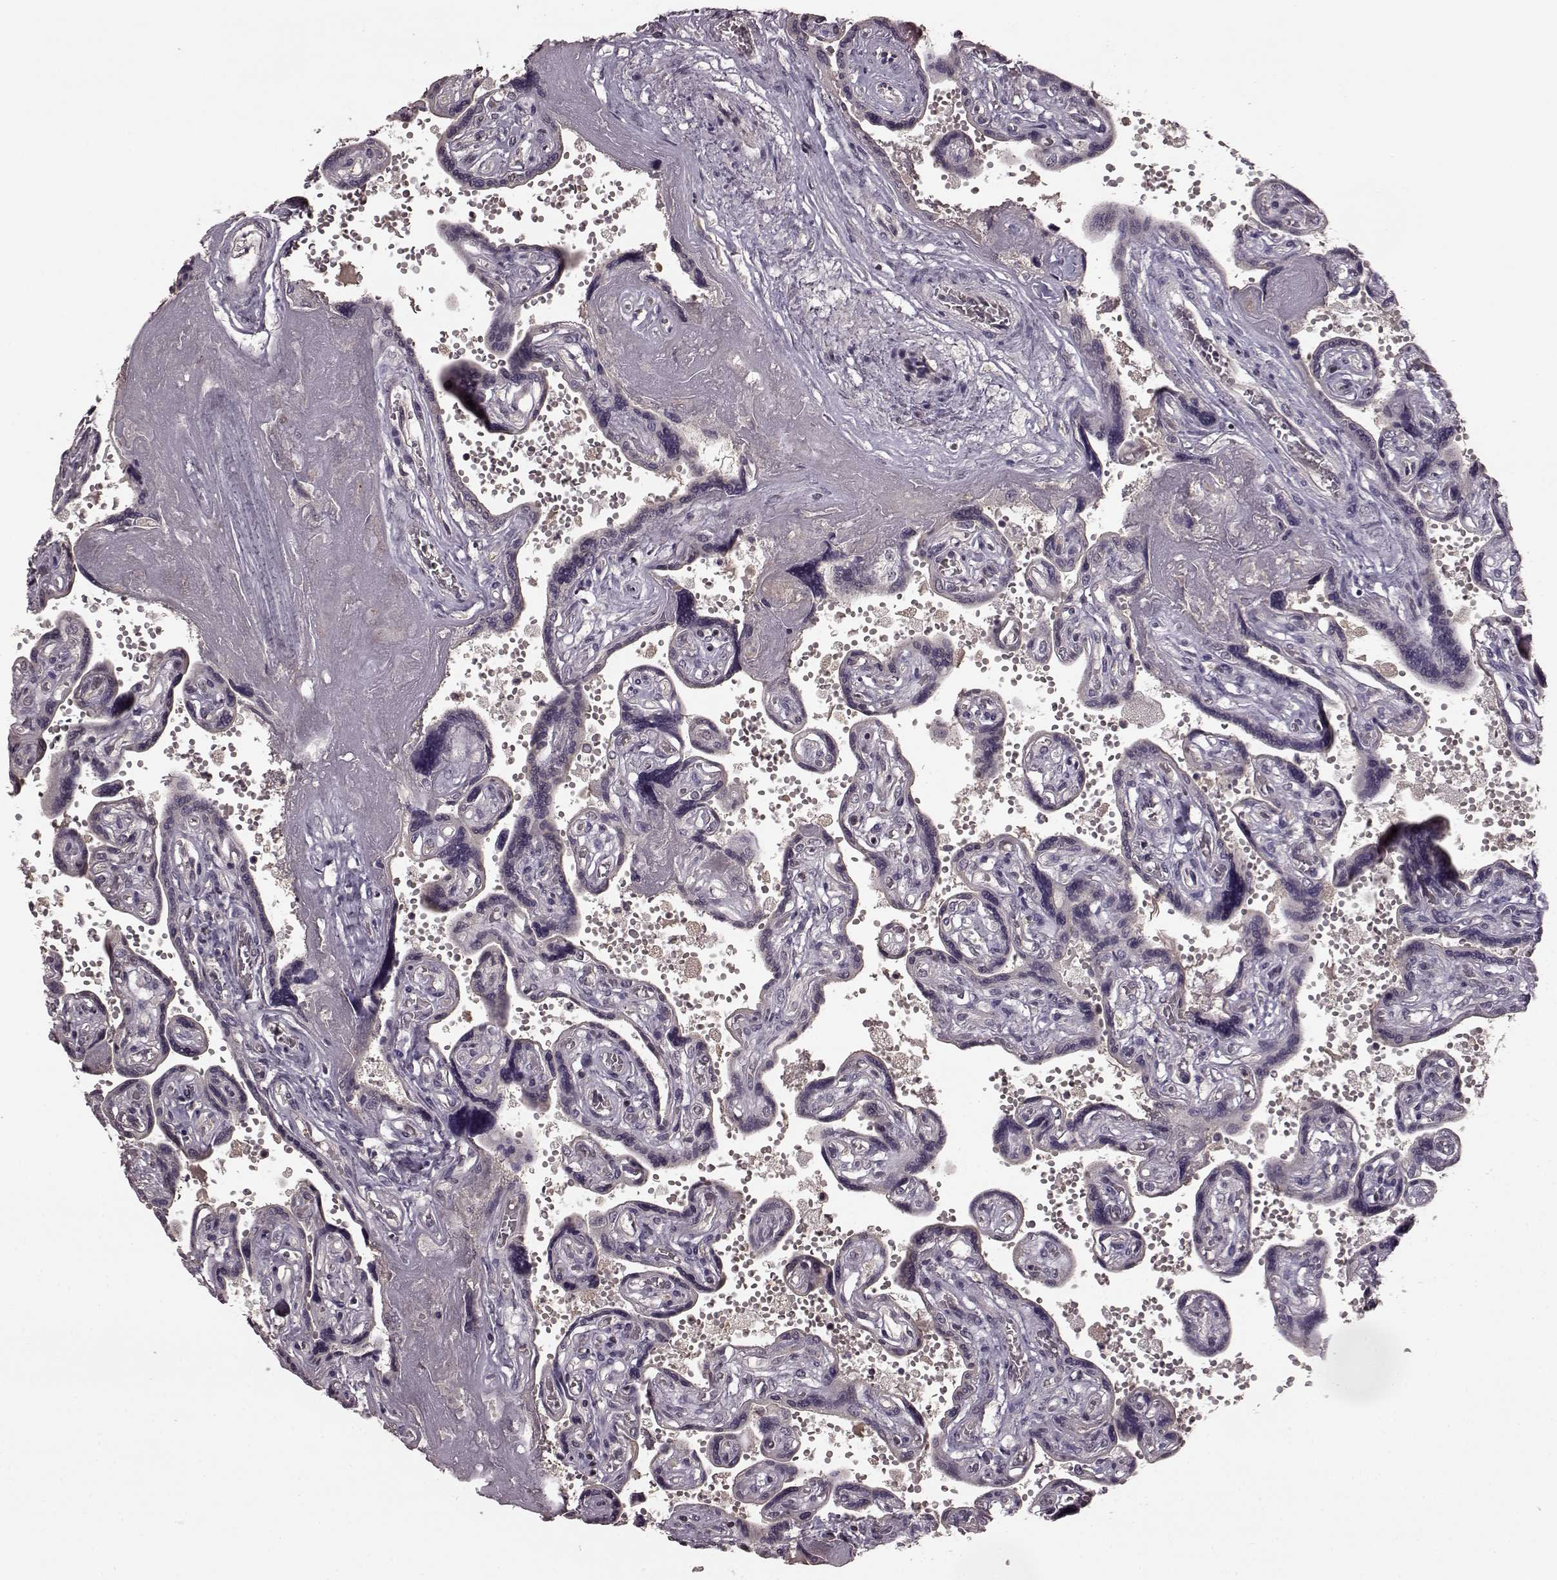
{"staining": {"intensity": "negative", "quantity": "none", "location": "none"}, "tissue": "placenta", "cell_type": "Decidual cells", "image_type": "normal", "snomed": [{"axis": "morphology", "description": "Normal tissue, NOS"}, {"axis": "topography", "description": "Placenta"}], "caption": "High magnification brightfield microscopy of normal placenta stained with DAB (brown) and counterstained with hematoxylin (blue): decidual cells show no significant staining. (DAB immunohistochemistry (IHC) with hematoxylin counter stain).", "gene": "NRL", "patient": {"sex": "female", "age": 32}}